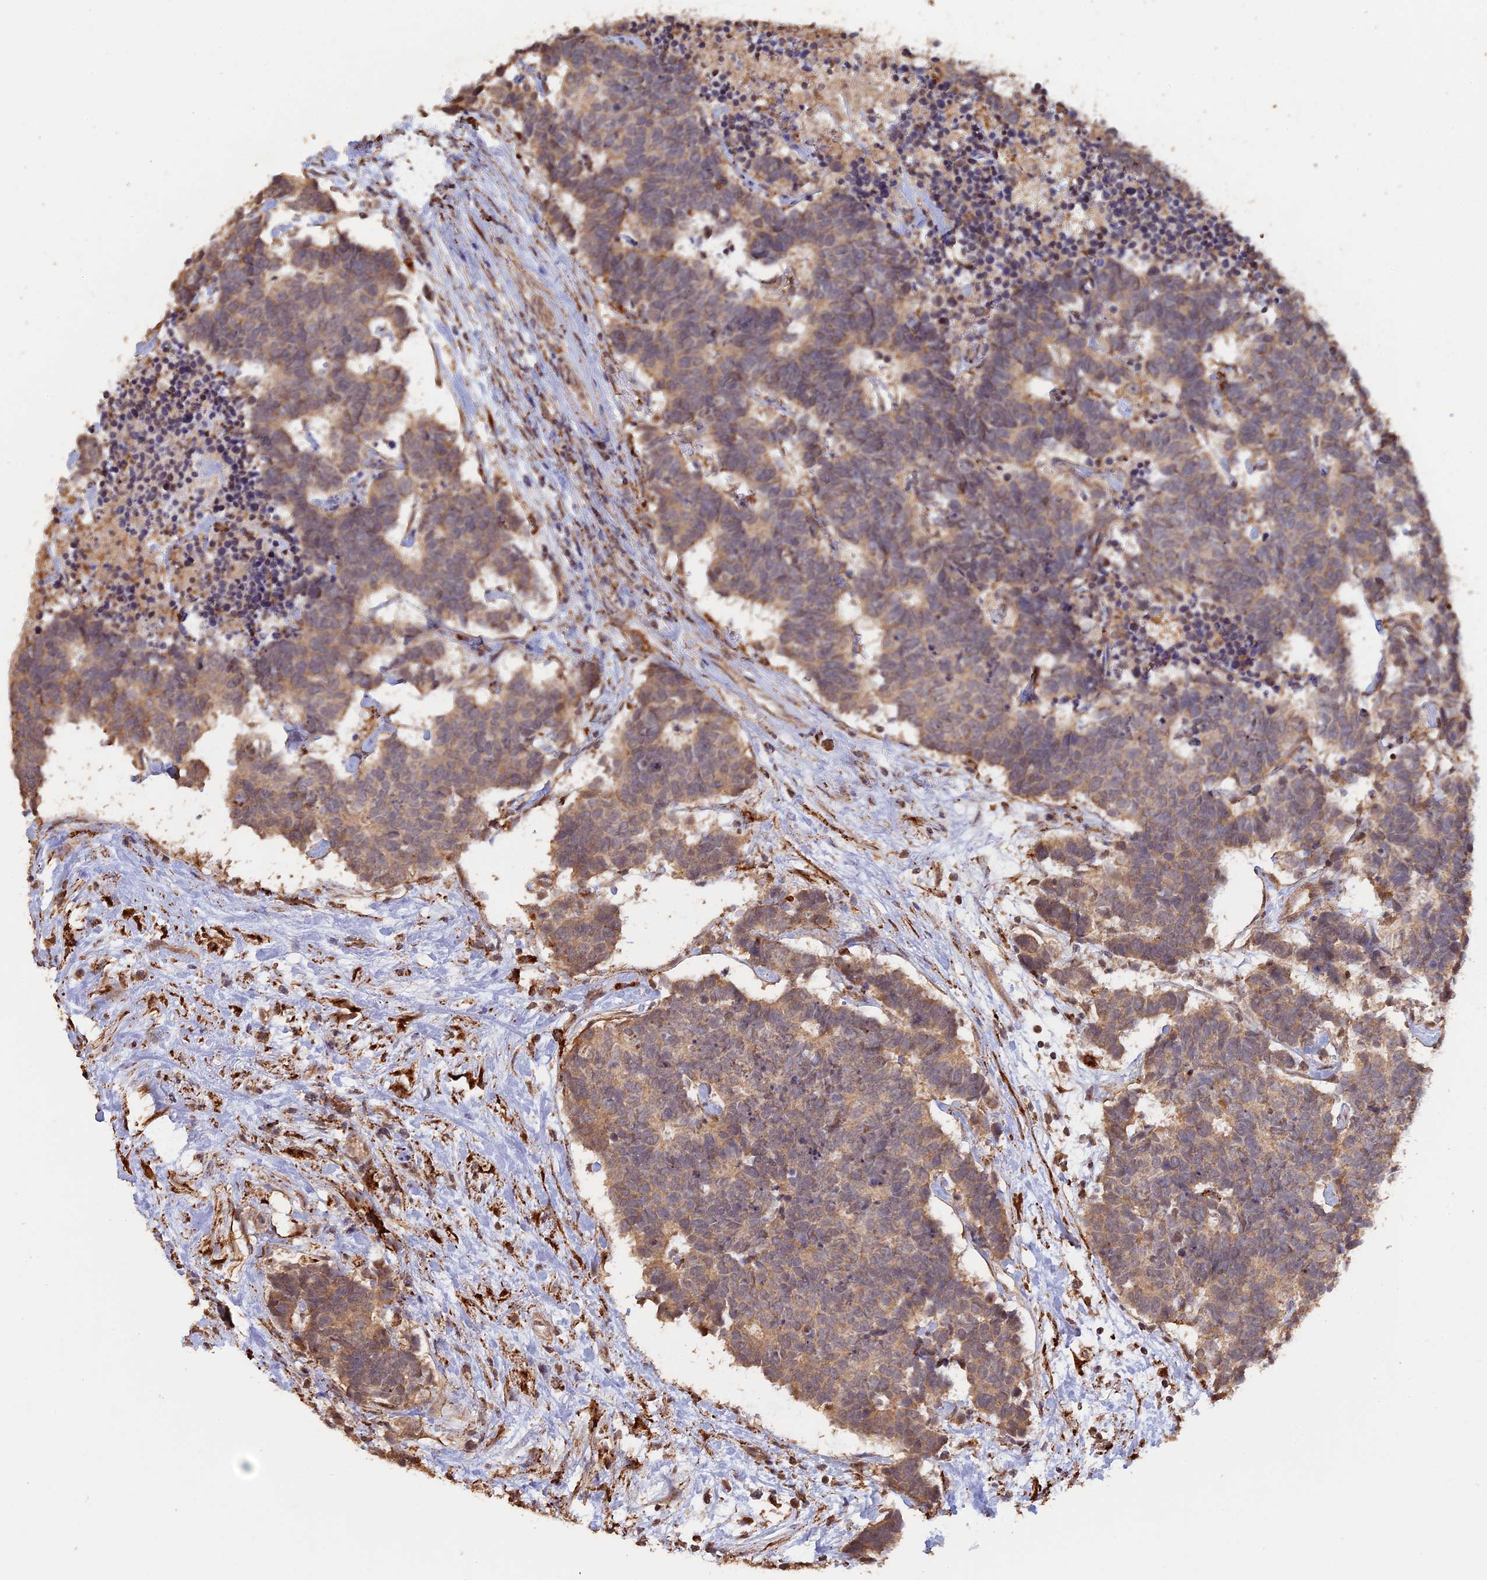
{"staining": {"intensity": "weak", "quantity": ">75%", "location": "cytoplasmic/membranous"}, "tissue": "carcinoid", "cell_type": "Tumor cells", "image_type": "cancer", "snomed": [{"axis": "morphology", "description": "Carcinoma, NOS"}, {"axis": "morphology", "description": "Carcinoid, malignant, NOS"}, {"axis": "topography", "description": "Urinary bladder"}], "caption": "Human carcinoid stained with a brown dye reveals weak cytoplasmic/membranous positive expression in about >75% of tumor cells.", "gene": "FAM210B", "patient": {"sex": "male", "age": 57}}